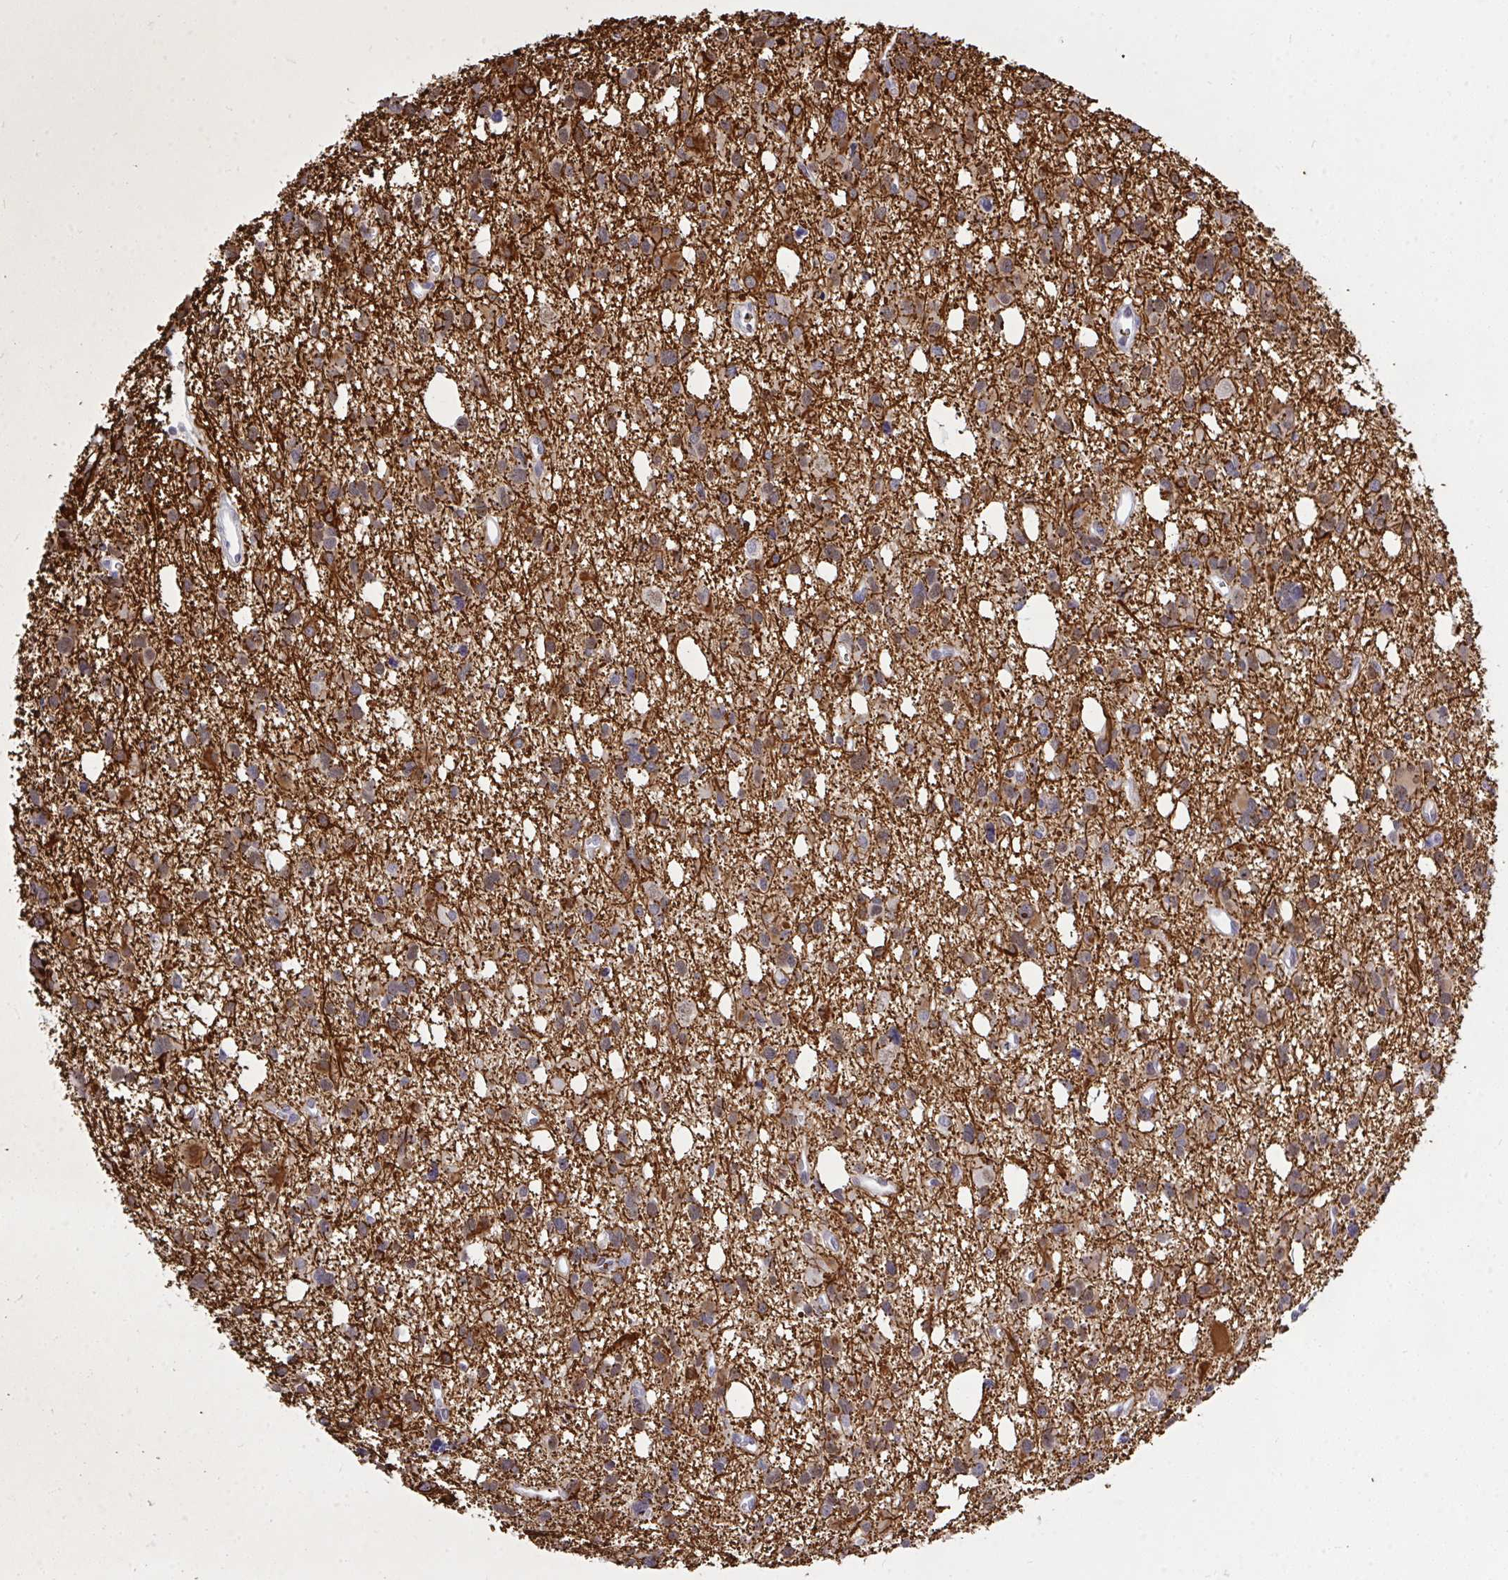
{"staining": {"intensity": "strong", "quantity": "<25%", "location": "cytoplasmic/membranous"}, "tissue": "glioma", "cell_type": "Tumor cells", "image_type": "cancer", "snomed": [{"axis": "morphology", "description": "Glioma, malignant, High grade"}, {"axis": "topography", "description": "Brain"}], "caption": "Glioma stained with immunohistochemistry (IHC) shows strong cytoplasmic/membranous expression in about <25% of tumor cells.", "gene": "THOP1", "patient": {"sex": "male", "age": 23}}